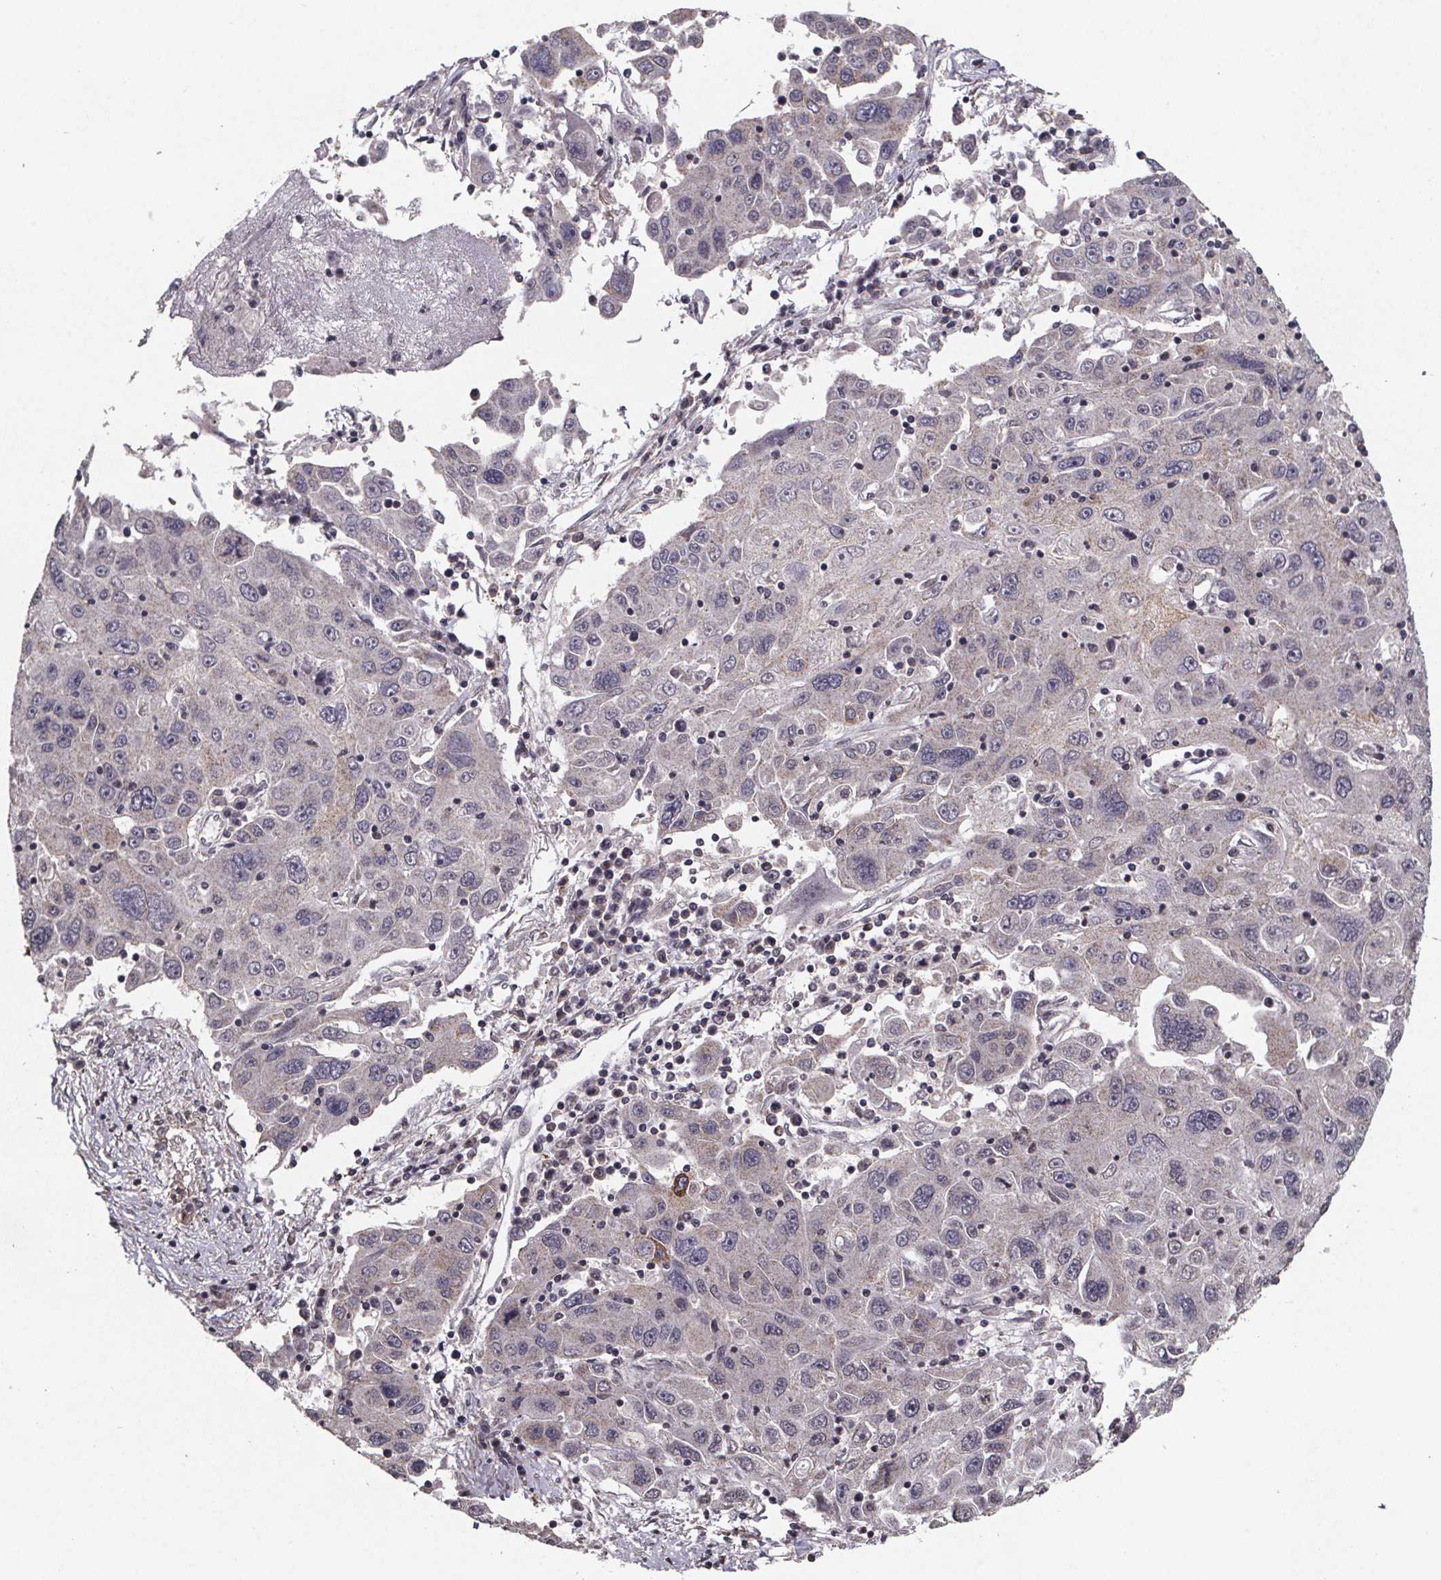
{"staining": {"intensity": "negative", "quantity": "none", "location": "none"}, "tissue": "stomach cancer", "cell_type": "Tumor cells", "image_type": "cancer", "snomed": [{"axis": "morphology", "description": "Adenocarcinoma, NOS"}, {"axis": "topography", "description": "Stomach"}], "caption": "Adenocarcinoma (stomach) was stained to show a protein in brown. There is no significant positivity in tumor cells. (Immunohistochemistry (ihc), brightfield microscopy, high magnification).", "gene": "PALLD", "patient": {"sex": "male", "age": 56}}